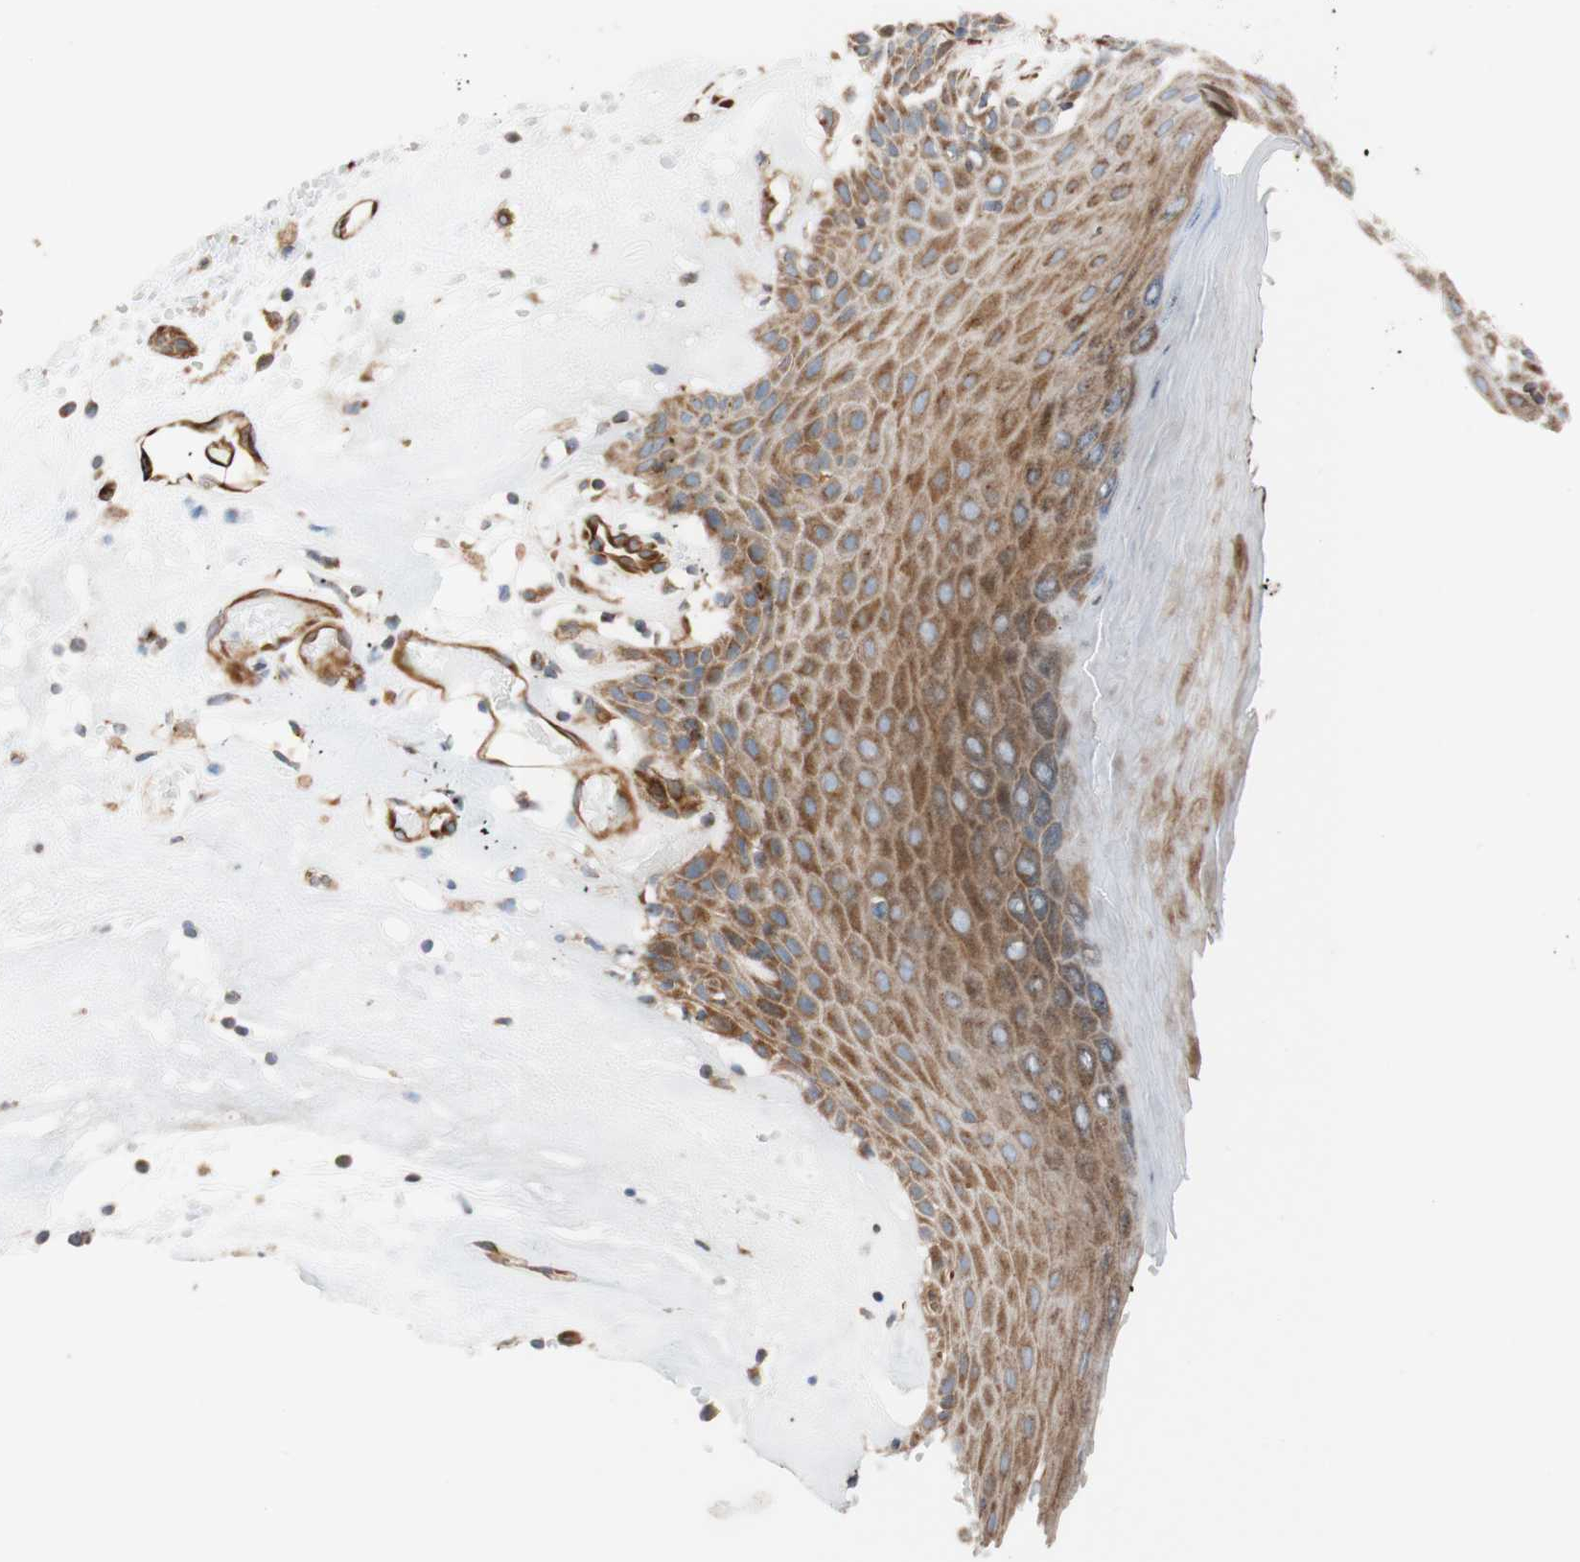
{"staining": {"intensity": "moderate", "quantity": ">75%", "location": "cytoplasmic/membranous"}, "tissue": "skin", "cell_type": "Epidermal cells", "image_type": "normal", "snomed": [{"axis": "morphology", "description": "Normal tissue, NOS"}, {"axis": "morphology", "description": "Inflammation, NOS"}, {"axis": "topography", "description": "Vulva"}], "caption": "Protein staining by IHC displays moderate cytoplasmic/membranous expression in approximately >75% of epidermal cells in unremarkable skin. Using DAB (3,3'-diaminobenzidine) (brown) and hematoxylin (blue) stains, captured at high magnification using brightfield microscopy.", "gene": "C1orf43", "patient": {"sex": "female", "age": 84}}